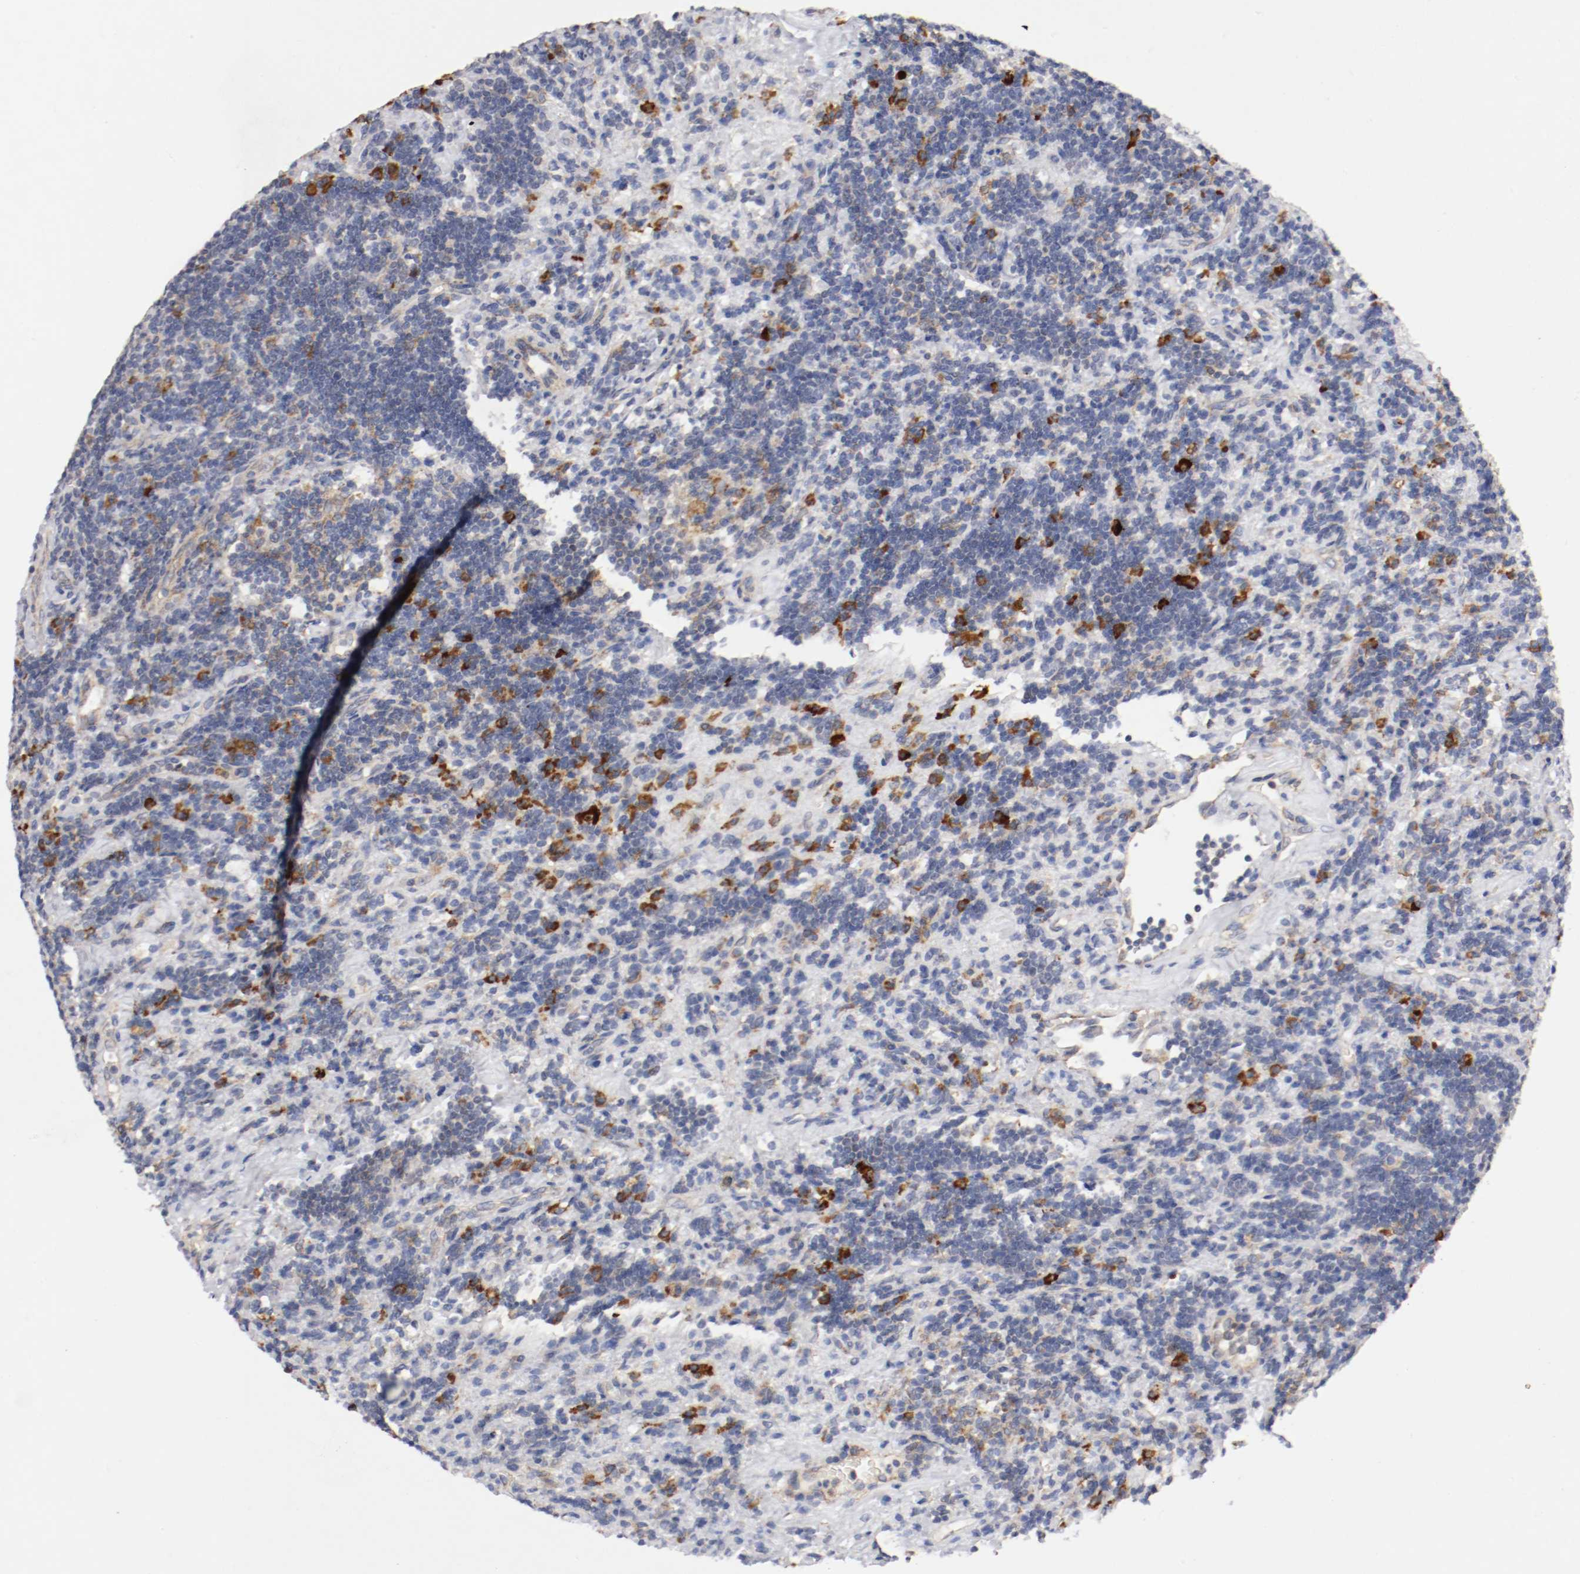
{"staining": {"intensity": "strong", "quantity": "25%-75%", "location": "cytoplasmic/membranous"}, "tissue": "lymphoma", "cell_type": "Tumor cells", "image_type": "cancer", "snomed": [{"axis": "morphology", "description": "Malignant lymphoma, non-Hodgkin's type, Low grade"}, {"axis": "topography", "description": "Lymph node"}], "caption": "This is a micrograph of immunohistochemistry staining of lymphoma, which shows strong staining in the cytoplasmic/membranous of tumor cells.", "gene": "TRAF2", "patient": {"sex": "male", "age": 70}}